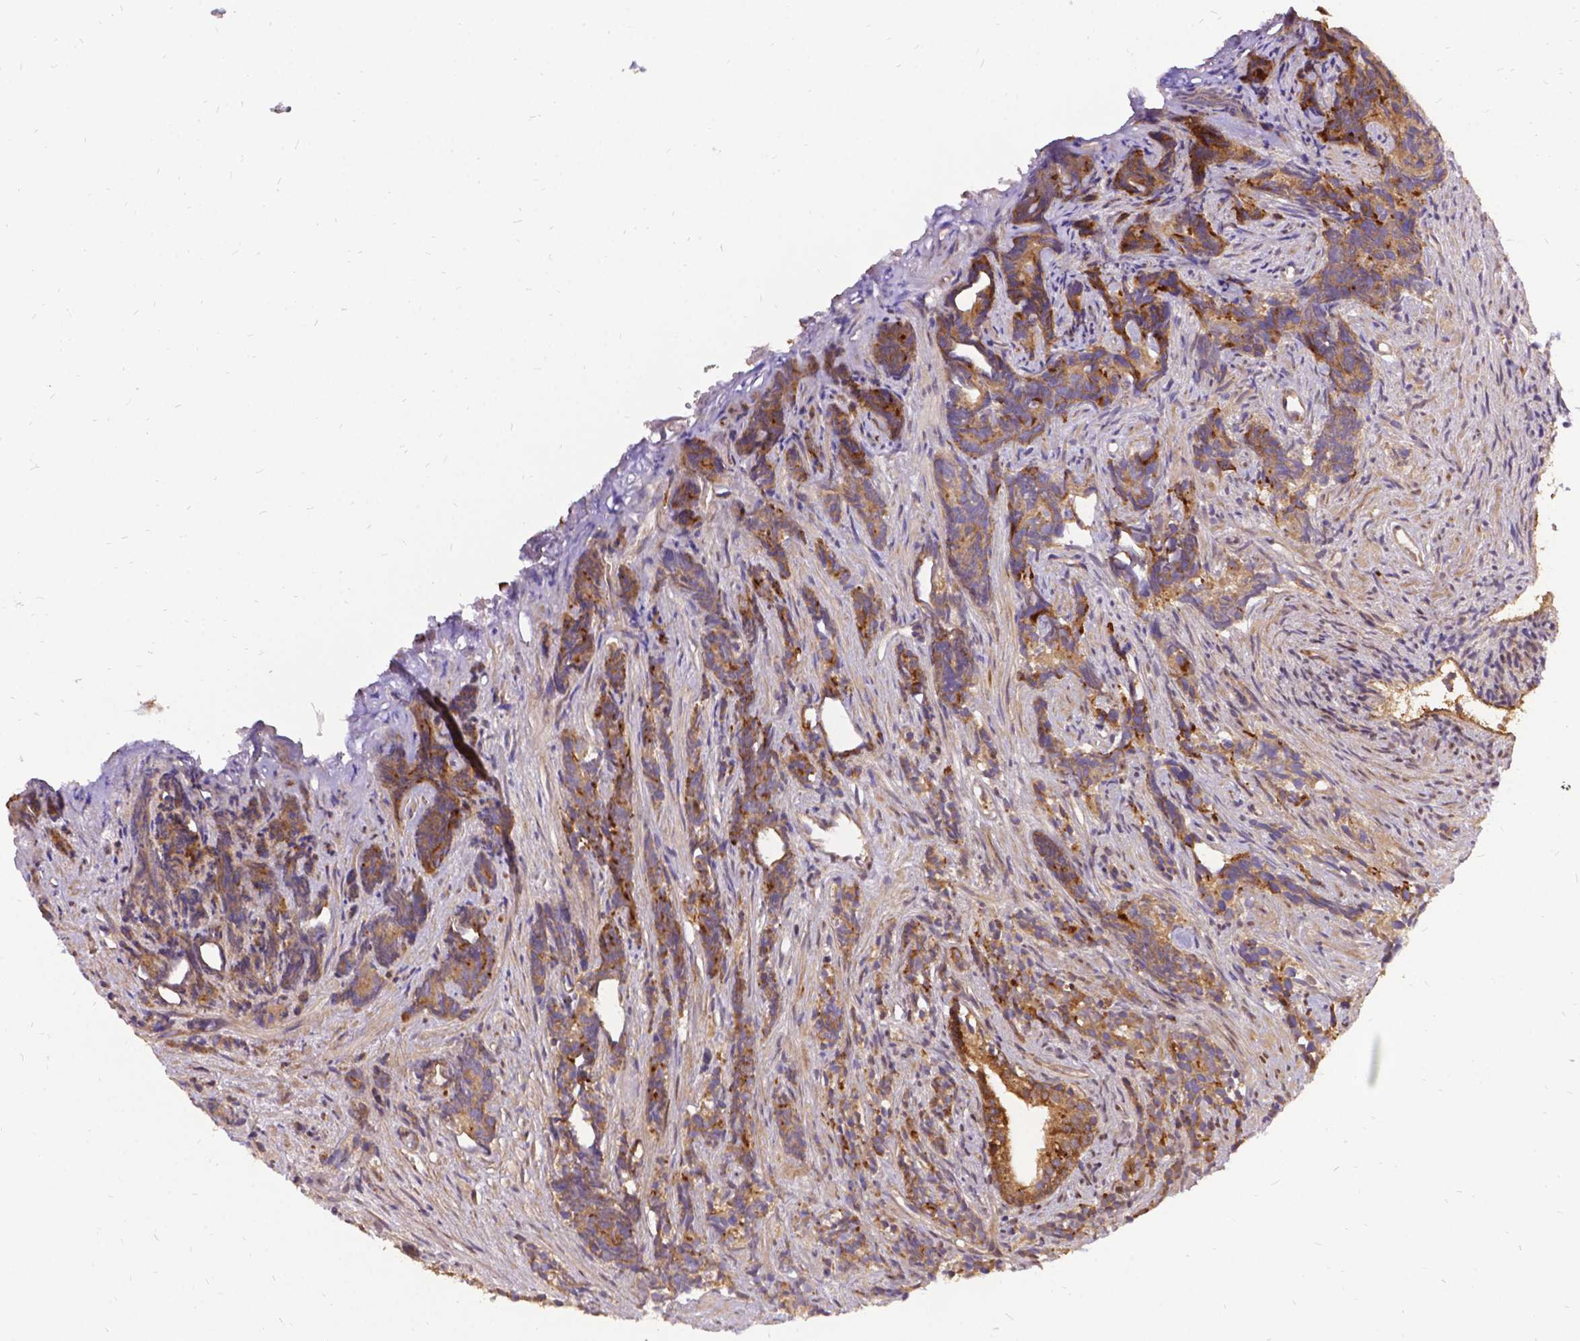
{"staining": {"intensity": "moderate", "quantity": ">75%", "location": "cytoplasmic/membranous"}, "tissue": "prostate cancer", "cell_type": "Tumor cells", "image_type": "cancer", "snomed": [{"axis": "morphology", "description": "Adenocarcinoma, High grade"}, {"axis": "topography", "description": "Prostate"}], "caption": "Tumor cells demonstrate medium levels of moderate cytoplasmic/membranous staining in approximately >75% of cells in prostate adenocarcinoma (high-grade).", "gene": "DENND6A", "patient": {"sex": "male", "age": 84}}